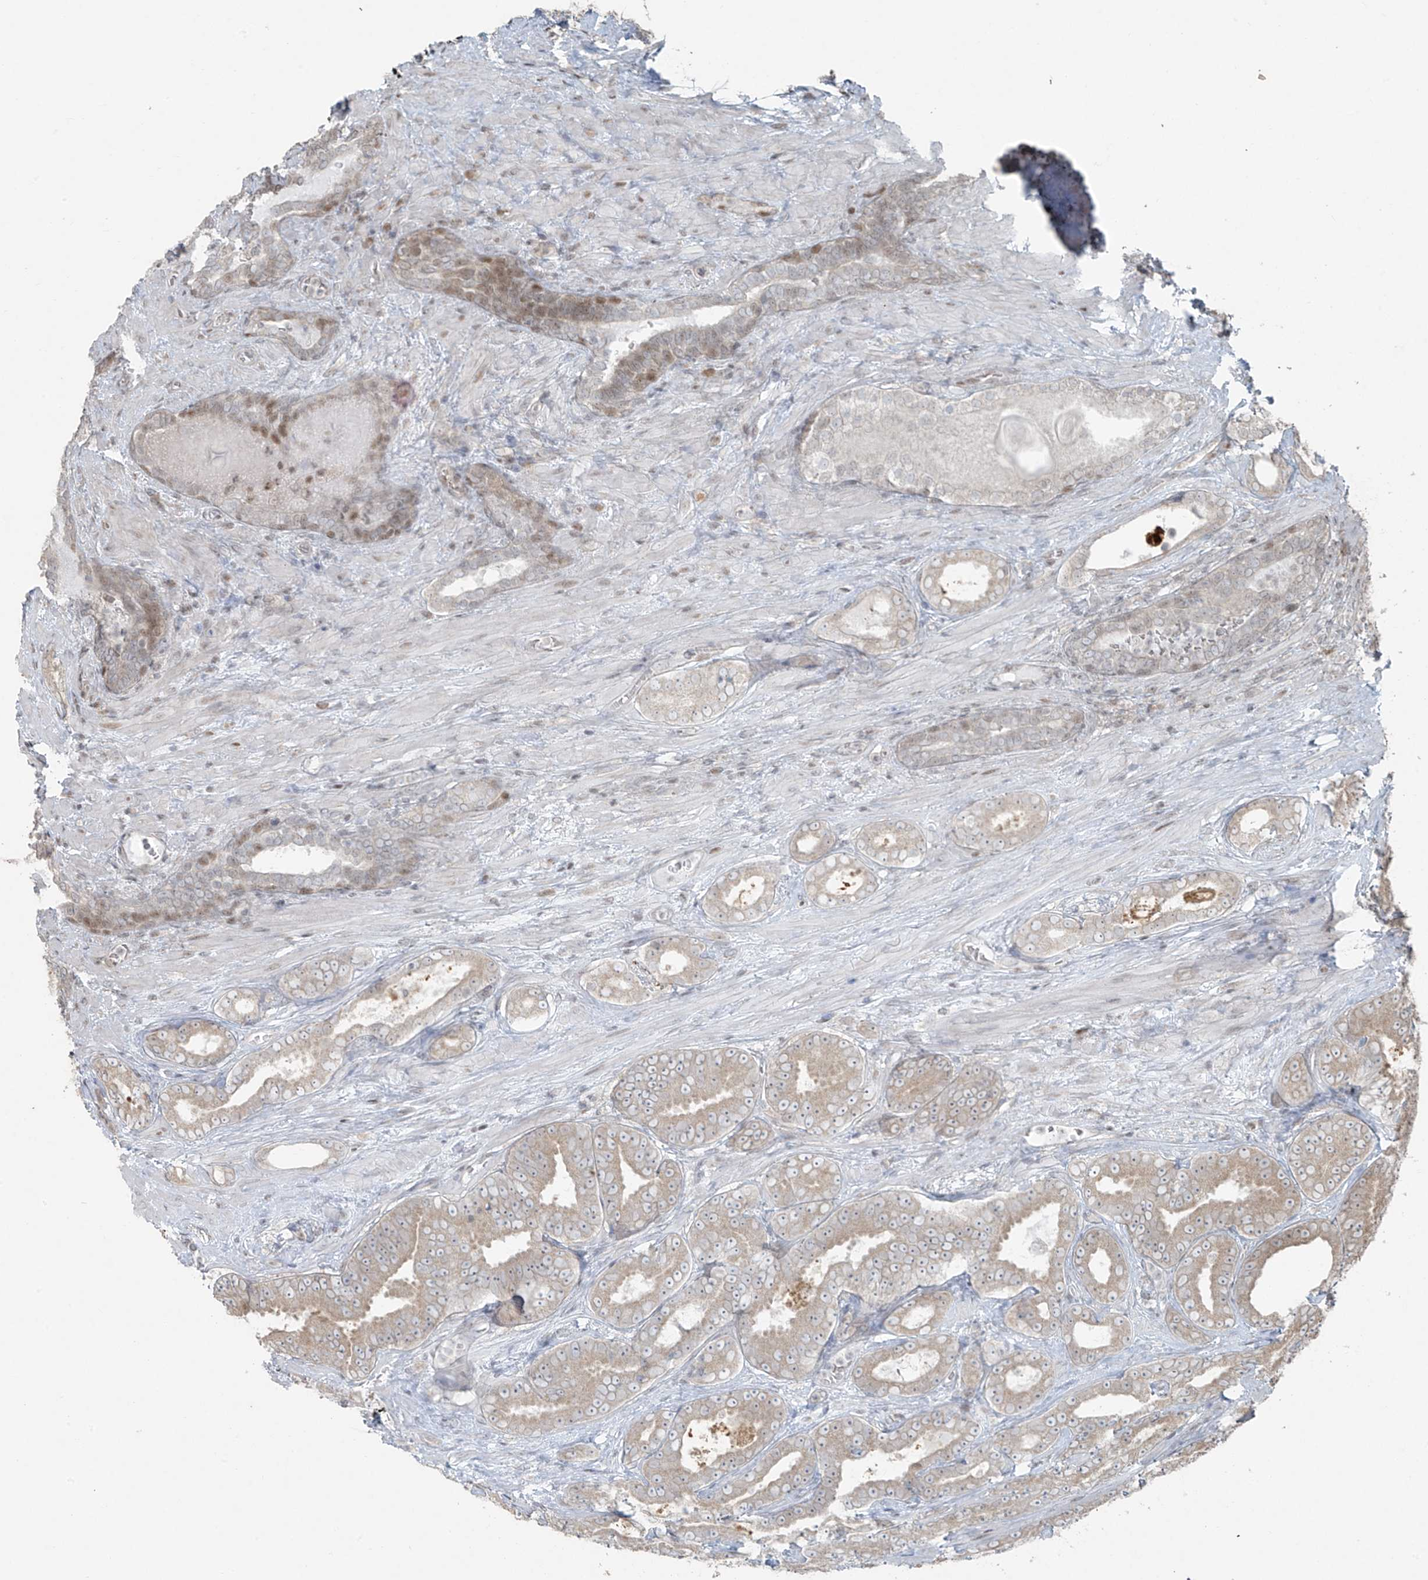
{"staining": {"intensity": "negative", "quantity": "none", "location": "none"}, "tissue": "prostate cancer", "cell_type": "Tumor cells", "image_type": "cancer", "snomed": [{"axis": "morphology", "description": "Adenocarcinoma, High grade"}, {"axis": "topography", "description": "Prostate"}], "caption": "Immunohistochemical staining of human adenocarcinoma (high-grade) (prostate) exhibits no significant expression in tumor cells.", "gene": "TTC22", "patient": {"sex": "male", "age": 66}}